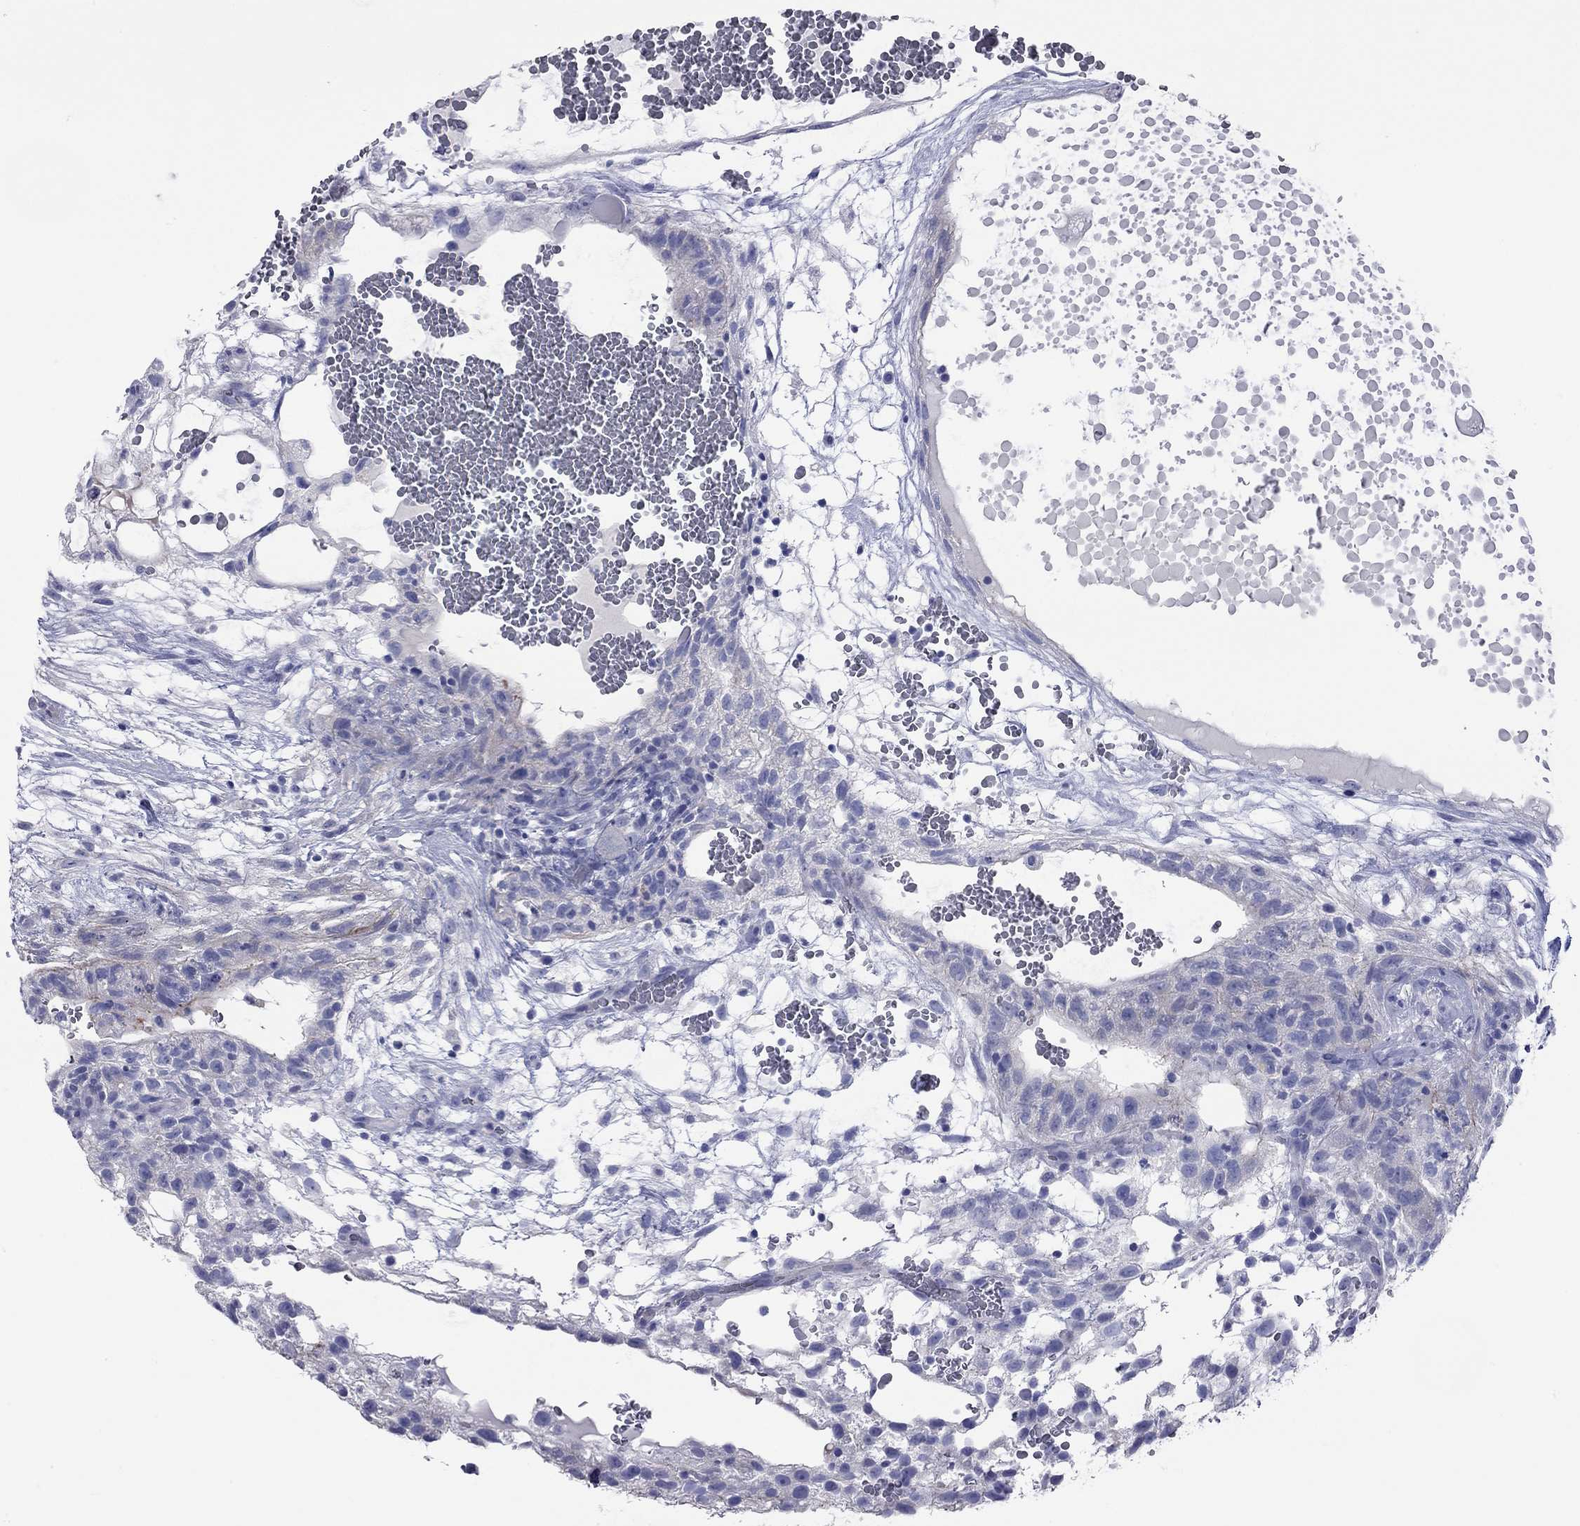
{"staining": {"intensity": "negative", "quantity": "none", "location": "none"}, "tissue": "testis cancer", "cell_type": "Tumor cells", "image_type": "cancer", "snomed": [{"axis": "morphology", "description": "Normal tissue, NOS"}, {"axis": "morphology", "description": "Carcinoma, Embryonal, NOS"}, {"axis": "topography", "description": "Testis"}], "caption": "Immunohistochemical staining of human testis cancer (embryonal carcinoma) reveals no significant positivity in tumor cells.", "gene": "ACTL7B", "patient": {"sex": "male", "age": 32}}